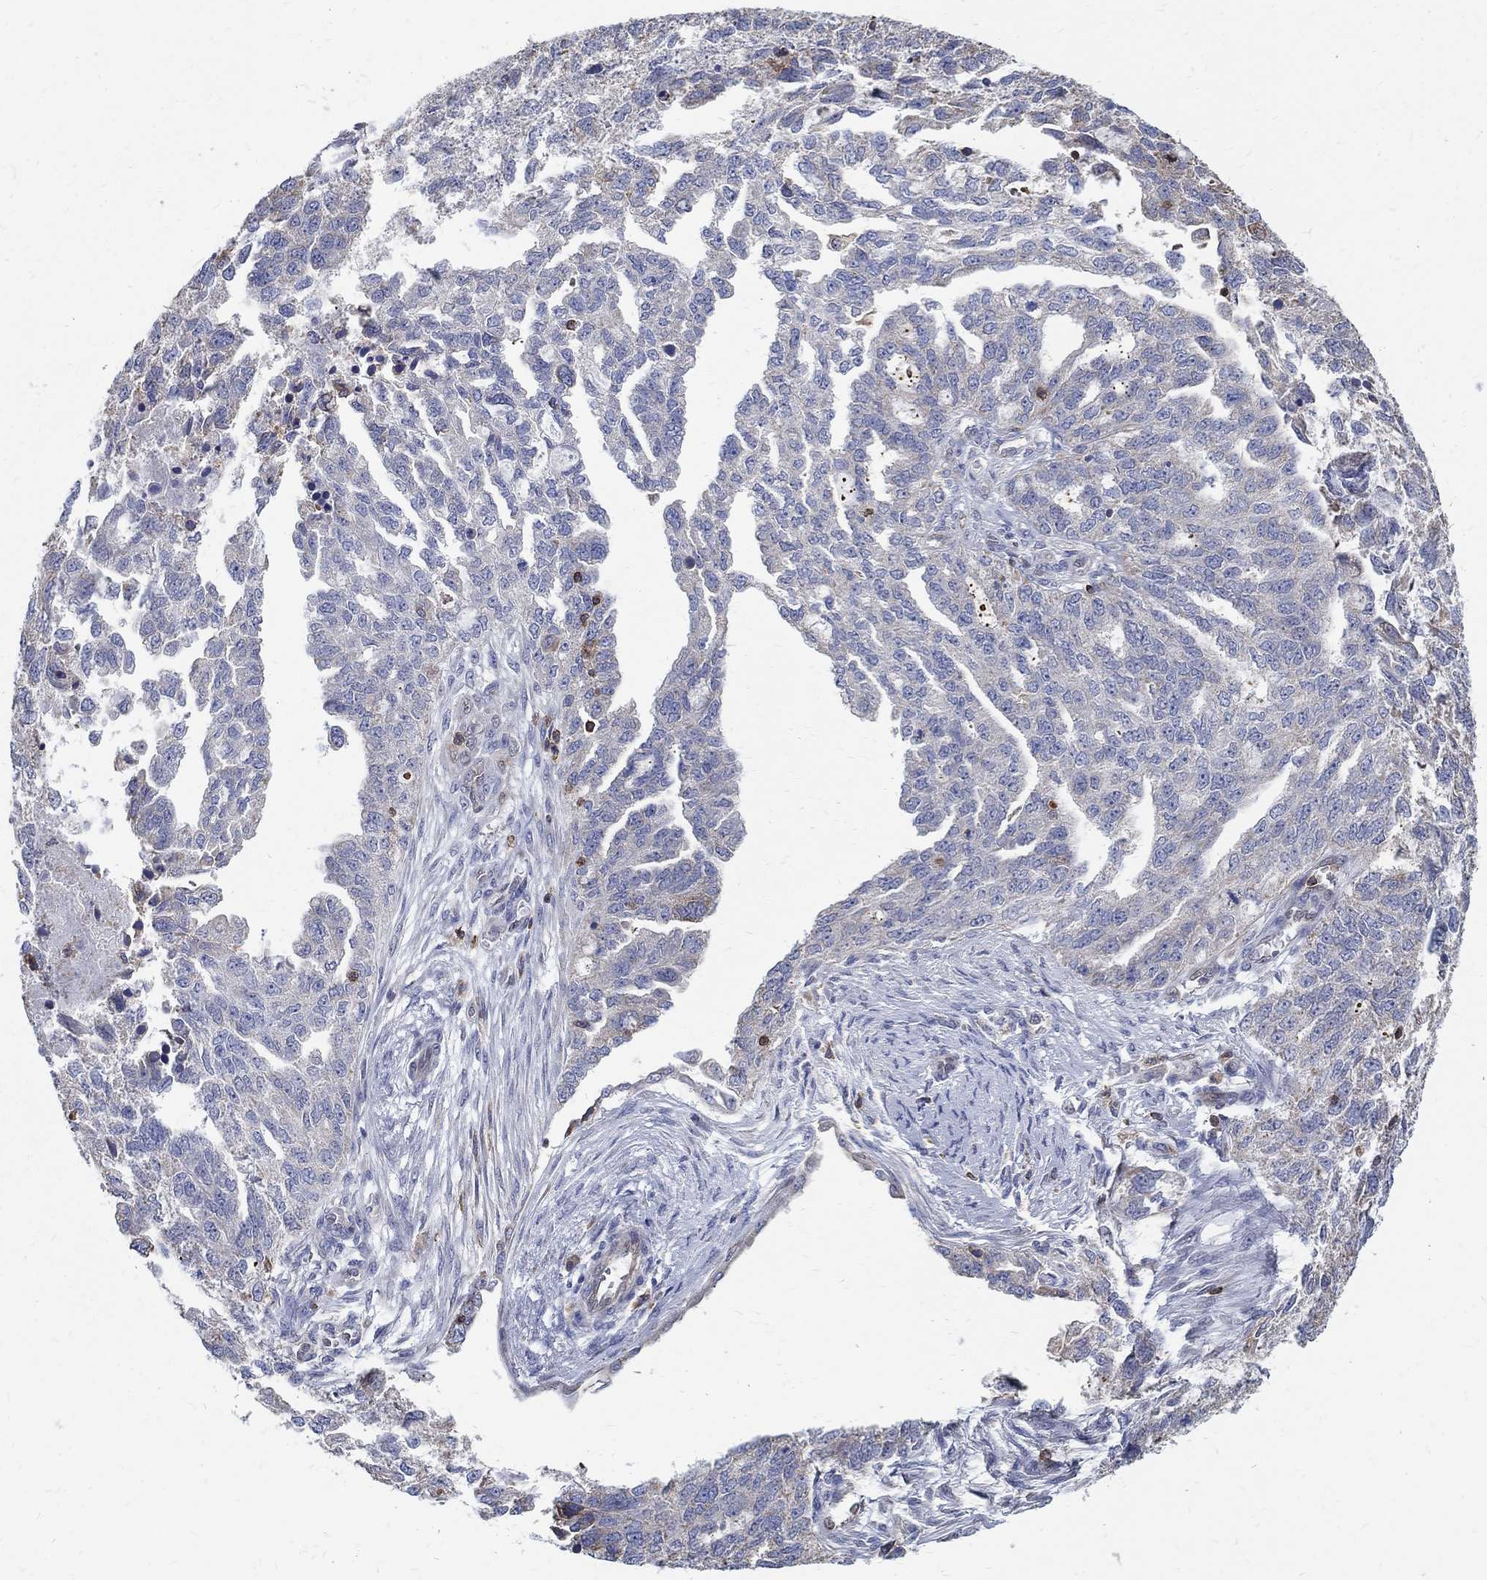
{"staining": {"intensity": "negative", "quantity": "none", "location": "none"}, "tissue": "ovarian cancer", "cell_type": "Tumor cells", "image_type": "cancer", "snomed": [{"axis": "morphology", "description": "Cystadenocarcinoma, serous, NOS"}, {"axis": "topography", "description": "Ovary"}], "caption": "There is no significant positivity in tumor cells of ovarian cancer.", "gene": "AGAP2", "patient": {"sex": "female", "age": 51}}